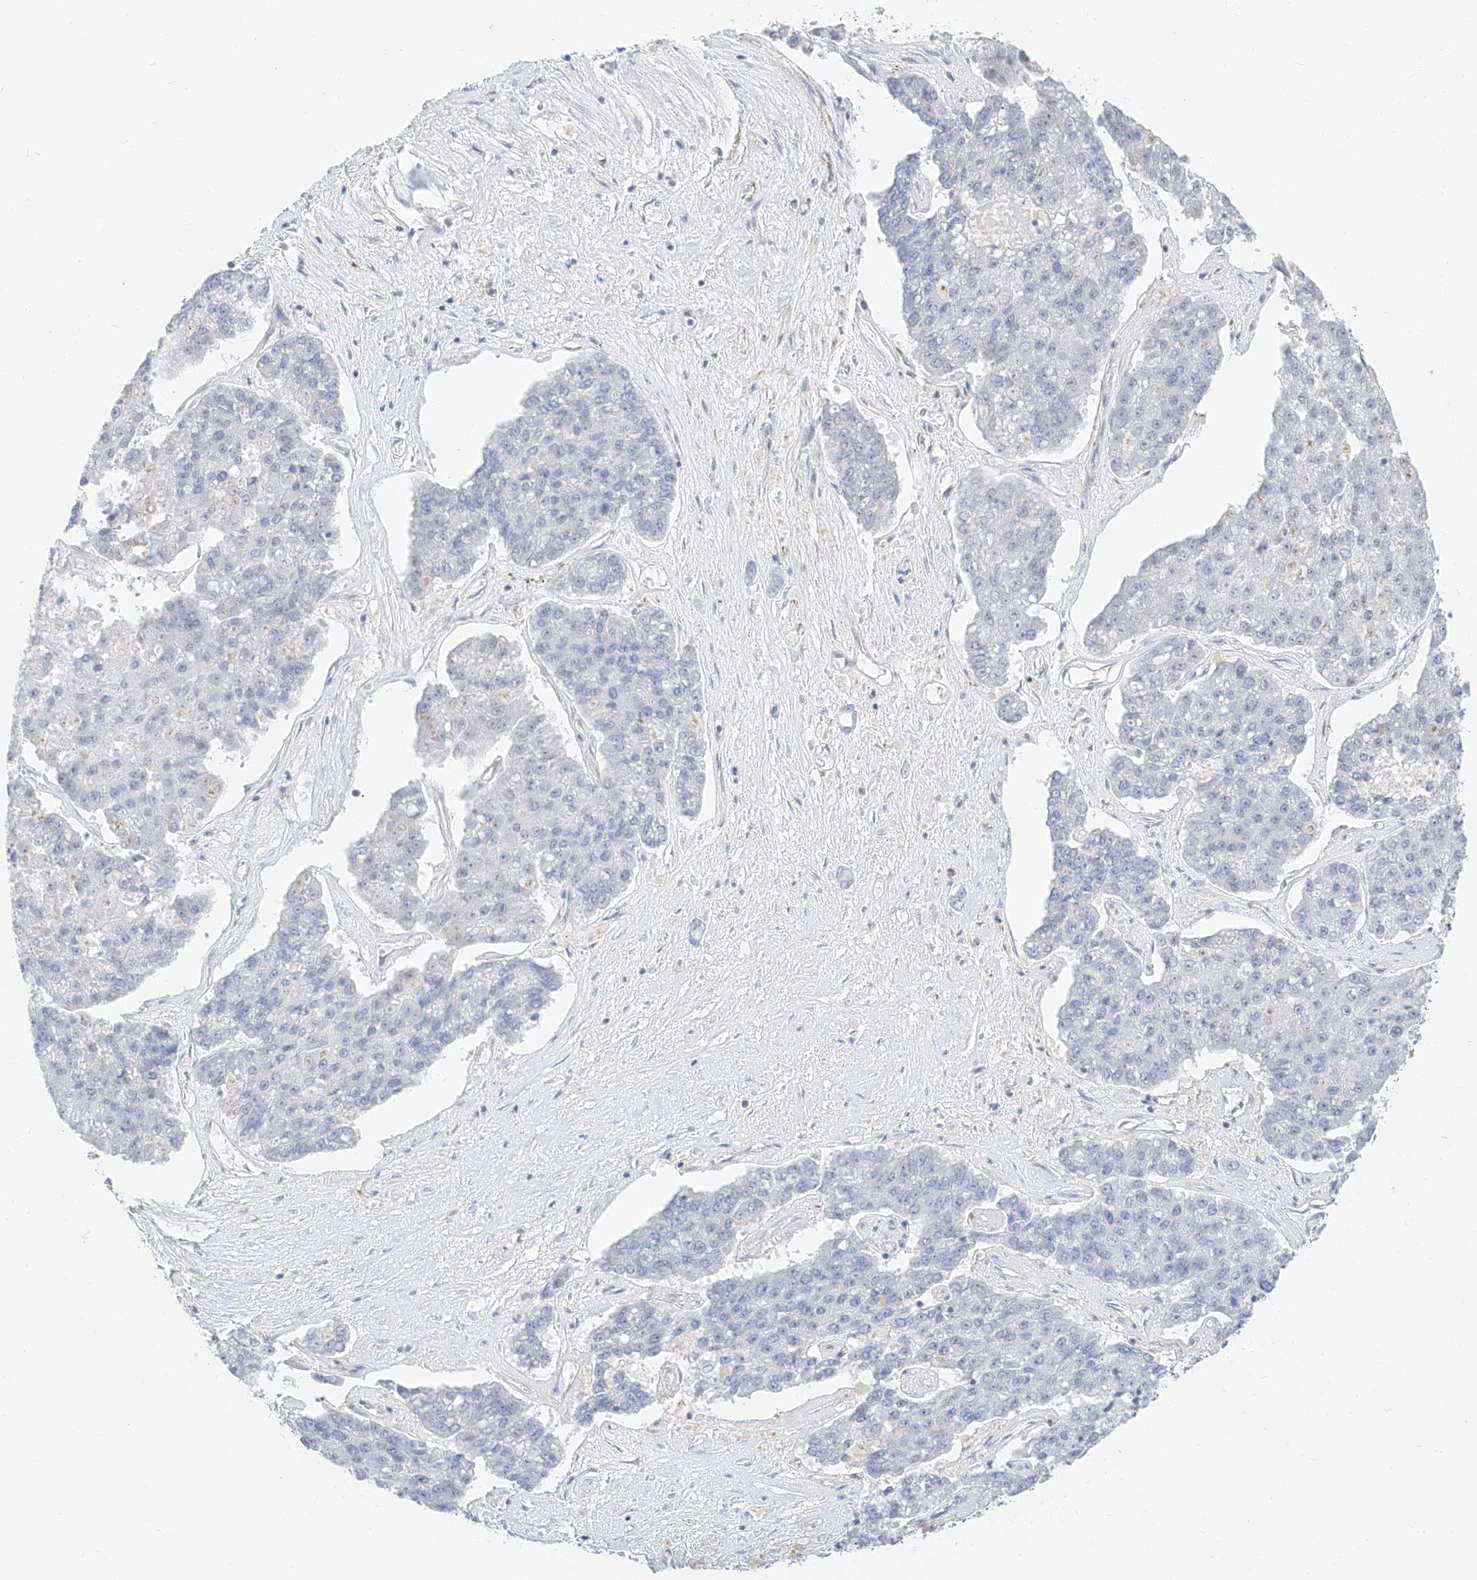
{"staining": {"intensity": "negative", "quantity": "none", "location": "none"}, "tissue": "pancreatic cancer", "cell_type": "Tumor cells", "image_type": "cancer", "snomed": [{"axis": "morphology", "description": "Adenocarcinoma, NOS"}, {"axis": "topography", "description": "Pancreas"}], "caption": "Pancreatic adenocarcinoma was stained to show a protein in brown. There is no significant positivity in tumor cells. (DAB immunohistochemistry (IHC) visualized using brightfield microscopy, high magnification).", "gene": "CDCP2", "patient": {"sex": "male", "age": 50}}